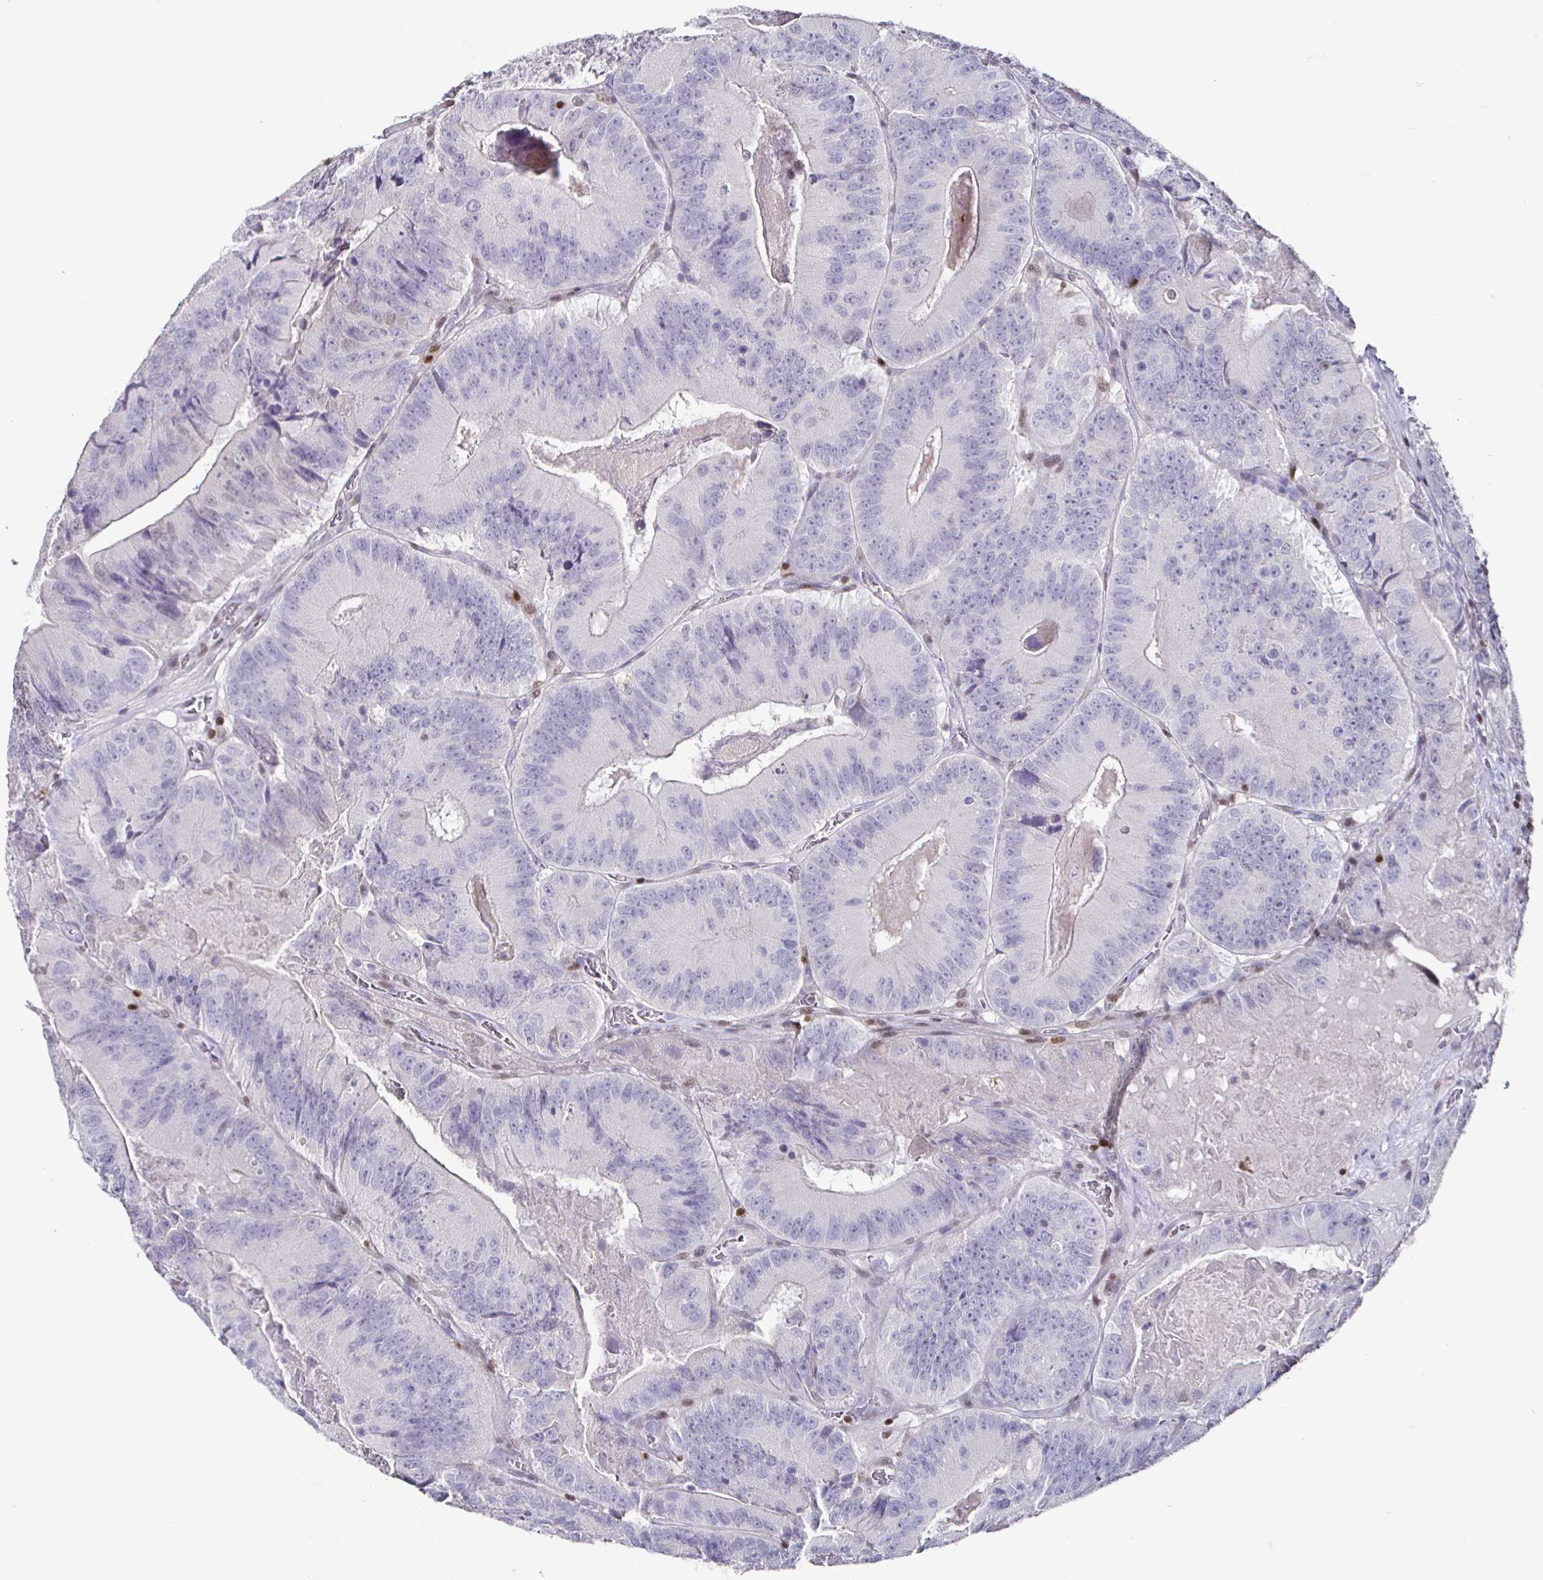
{"staining": {"intensity": "negative", "quantity": "none", "location": "none"}, "tissue": "colorectal cancer", "cell_type": "Tumor cells", "image_type": "cancer", "snomed": [{"axis": "morphology", "description": "Adenocarcinoma, NOS"}, {"axis": "topography", "description": "Colon"}], "caption": "An IHC photomicrograph of adenocarcinoma (colorectal) is shown. There is no staining in tumor cells of adenocarcinoma (colorectal).", "gene": "RUNX2", "patient": {"sex": "female", "age": 86}}